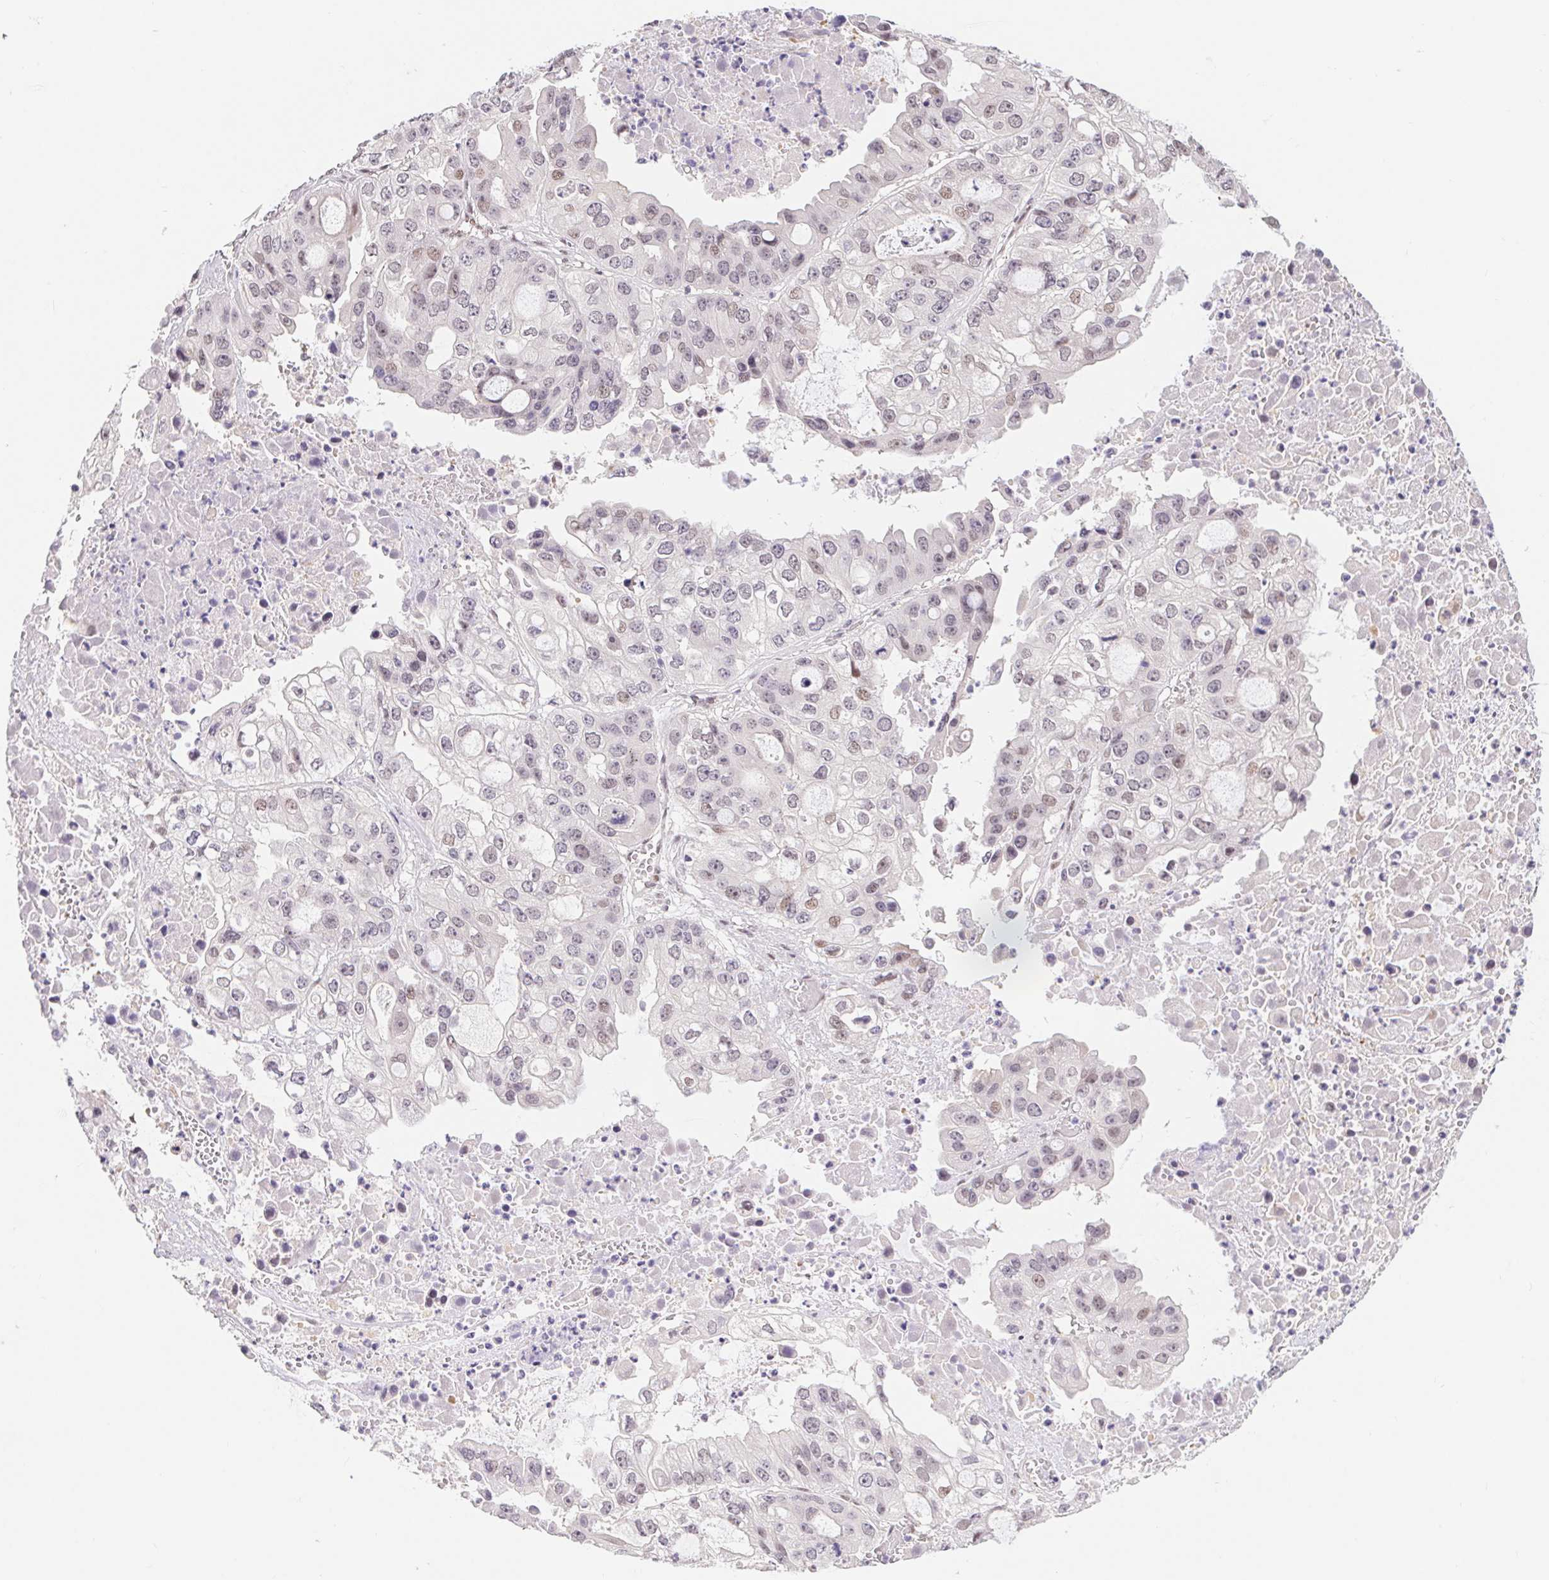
{"staining": {"intensity": "weak", "quantity": "25%-75%", "location": "nuclear"}, "tissue": "ovarian cancer", "cell_type": "Tumor cells", "image_type": "cancer", "snomed": [{"axis": "morphology", "description": "Cystadenocarcinoma, serous, NOS"}, {"axis": "topography", "description": "Ovary"}], "caption": "An immunohistochemistry (IHC) histopathology image of neoplastic tissue is shown. Protein staining in brown labels weak nuclear positivity in ovarian cancer within tumor cells.", "gene": "CAND1", "patient": {"sex": "female", "age": 56}}